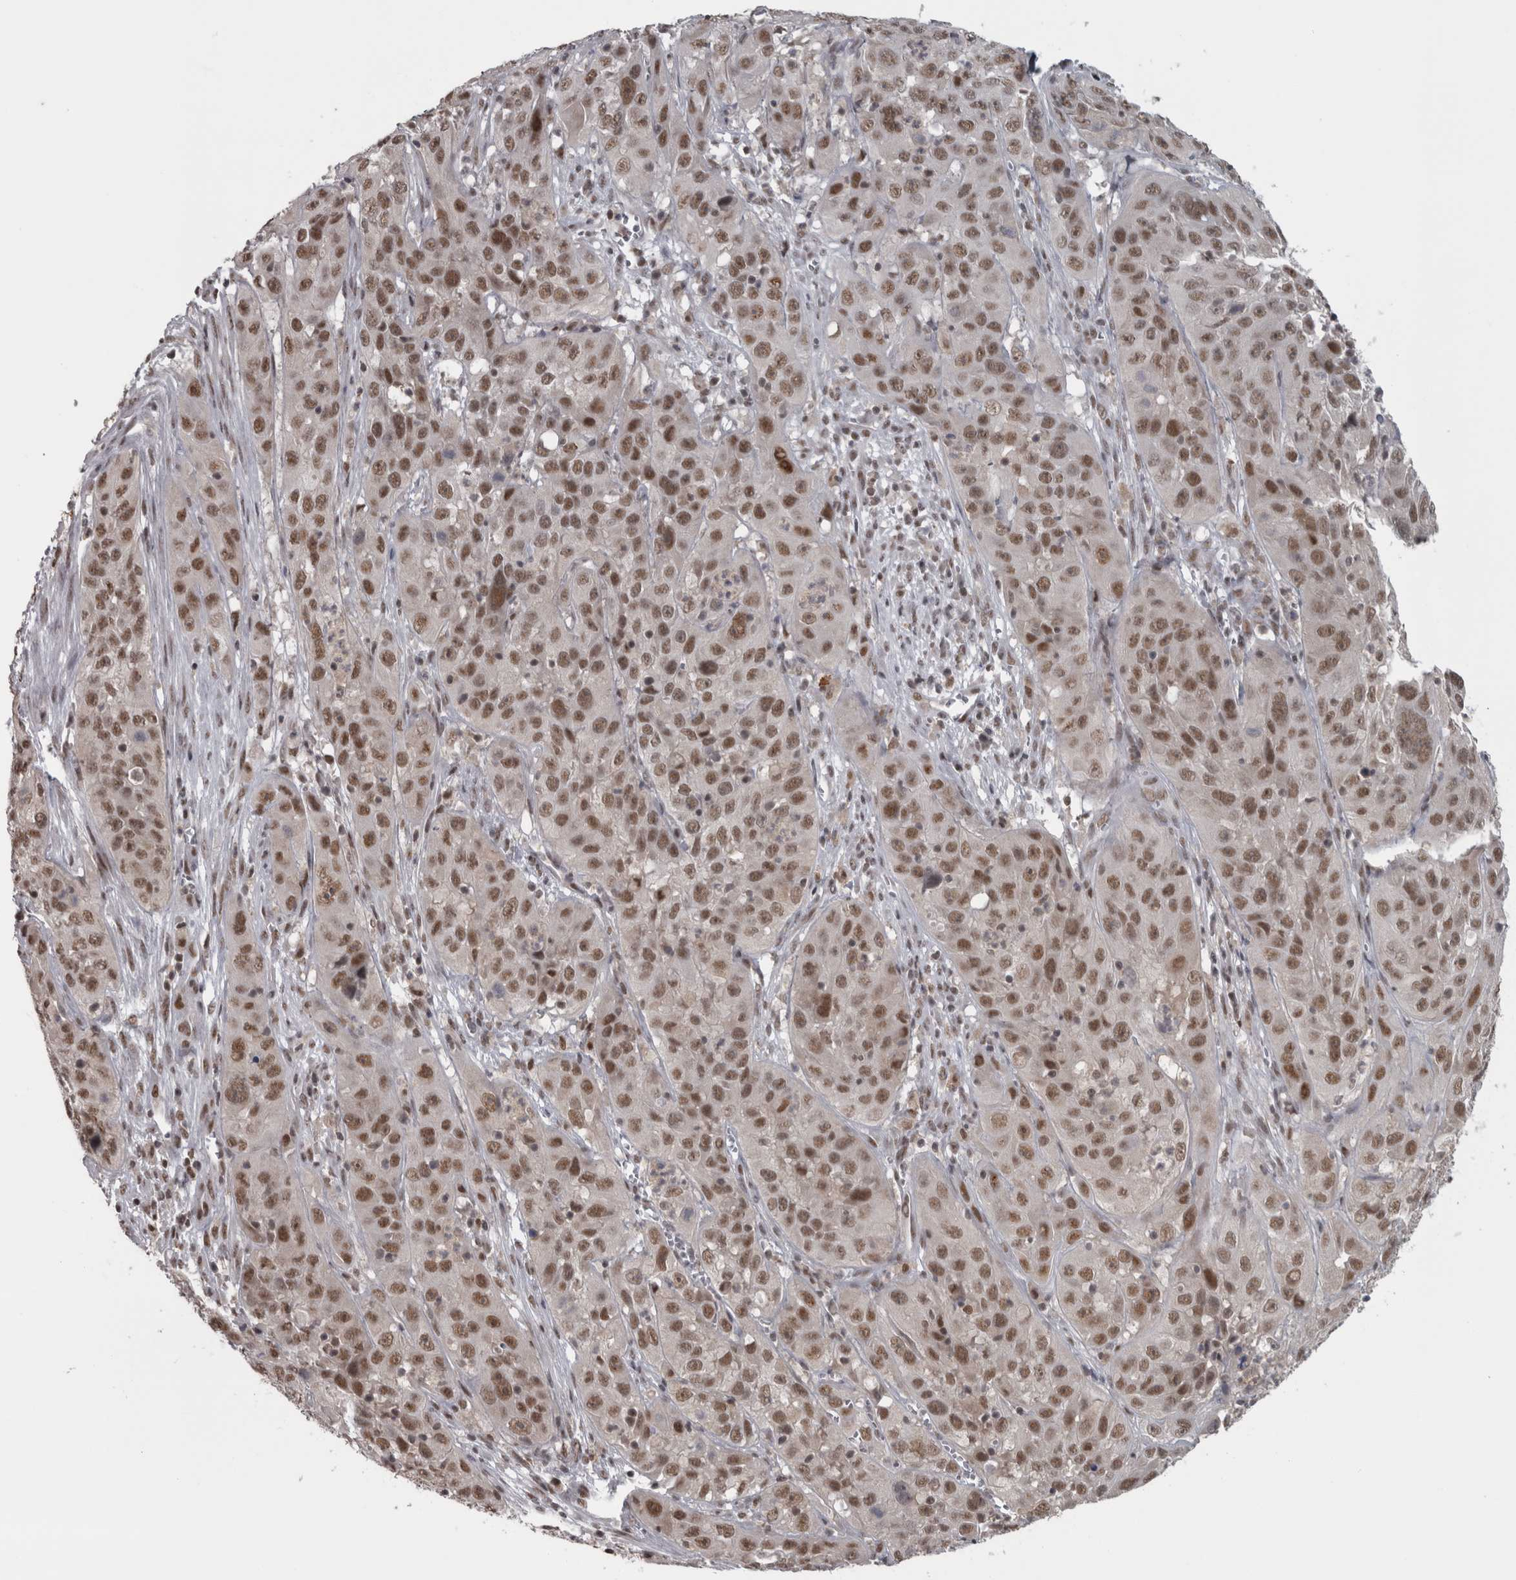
{"staining": {"intensity": "moderate", "quantity": ">75%", "location": "nuclear"}, "tissue": "cervical cancer", "cell_type": "Tumor cells", "image_type": "cancer", "snomed": [{"axis": "morphology", "description": "Squamous cell carcinoma, NOS"}, {"axis": "topography", "description": "Cervix"}], "caption": "Cervical cancer (squamous cell carcinoma) was stained to show a protein in brown. There is medium levels of moderate nuclear expression in about >75% of tumor cells.", "gene": "MICU3", "patient": {"sex": "female", "age": 32}}